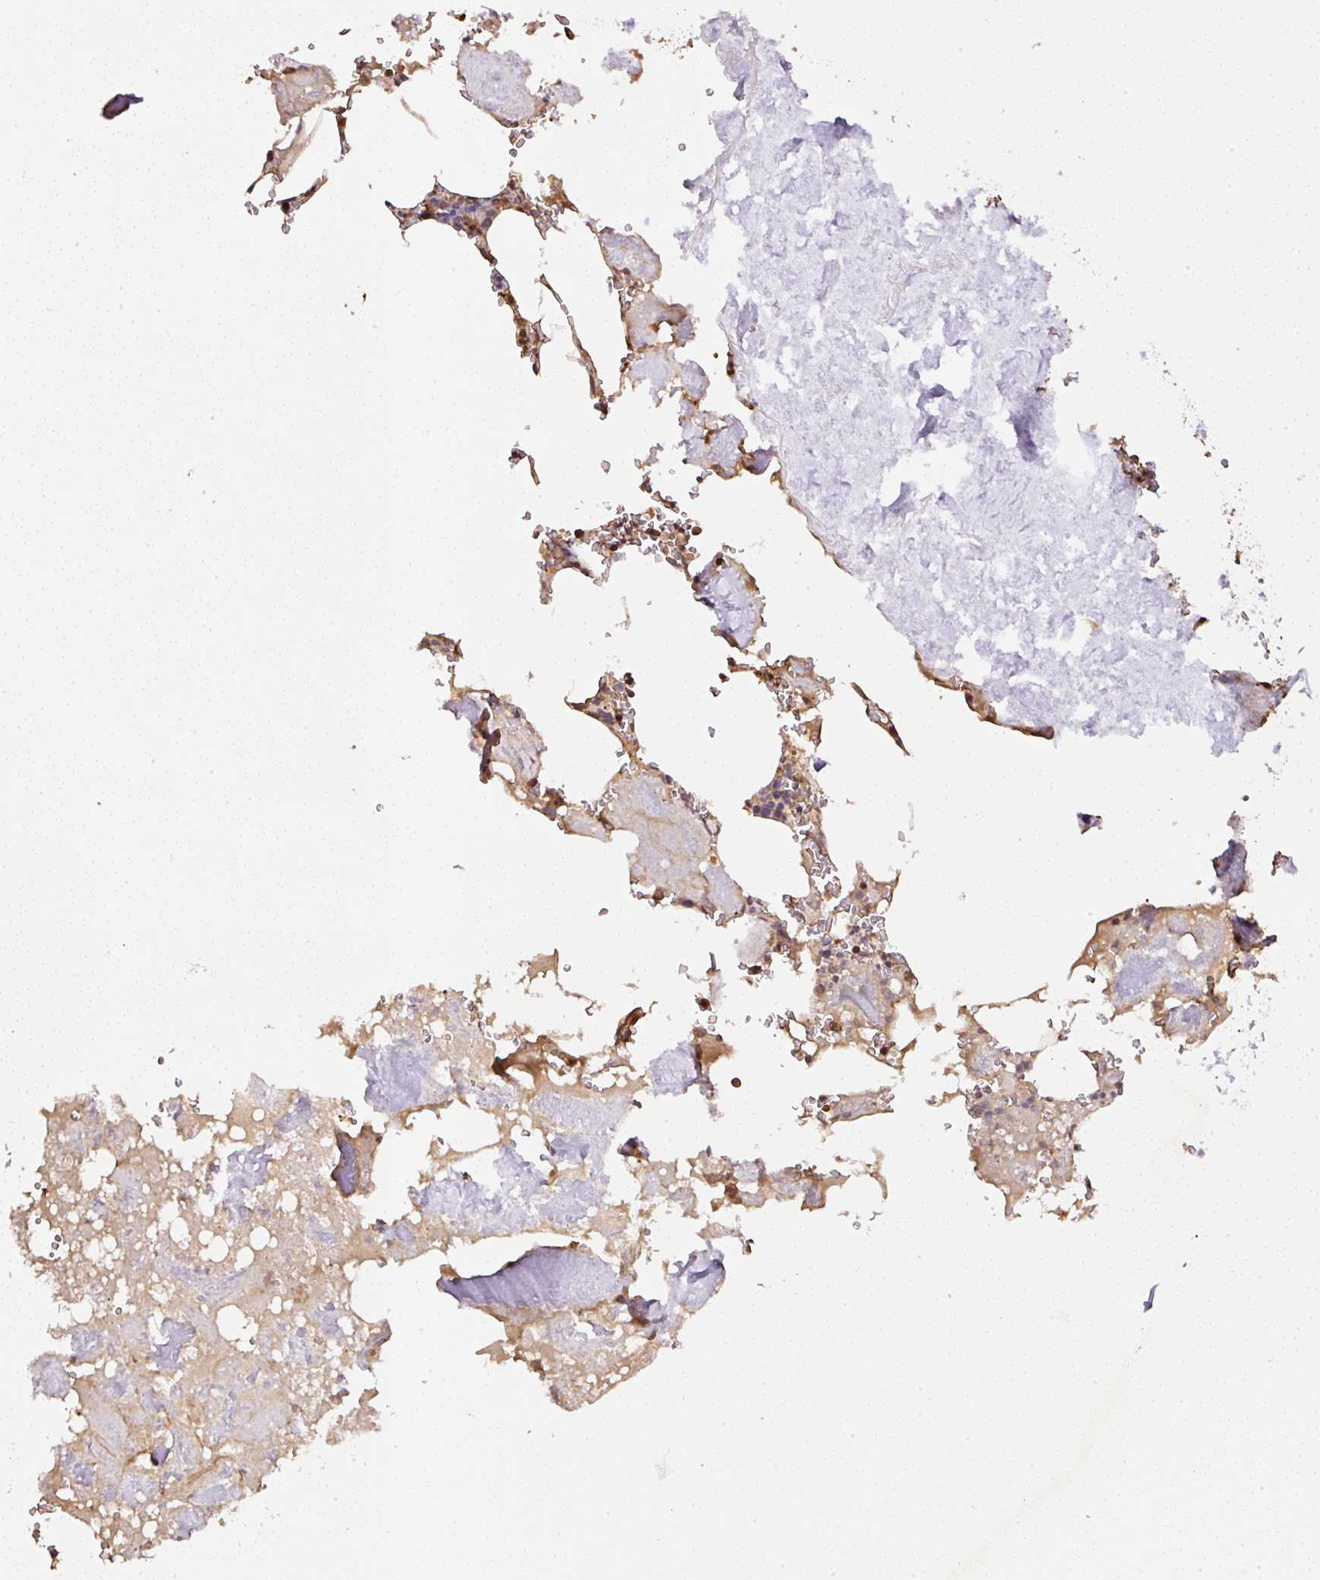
{"staining": {"intensity": "weak", "quantity": ">75%", "location": "cytoplasmic/membranous"}, "tissue": "bone marrow", "cell_type": "Hematopoietic cells", "image_type": "normal", "snomed": [{"axis": "morphology", "description": "Normal tissue, NOS"}, {"axis": "topography", "description": "Bone marrow"}], "caption": "A low amount of weak cytoplasmic/membranous staining is appreciated in approximately >75% of hematopoietic cells in unremarkable bone marrow.", "gene": "TMEM170B", "patient": {"sex": "male", "age": 54}}